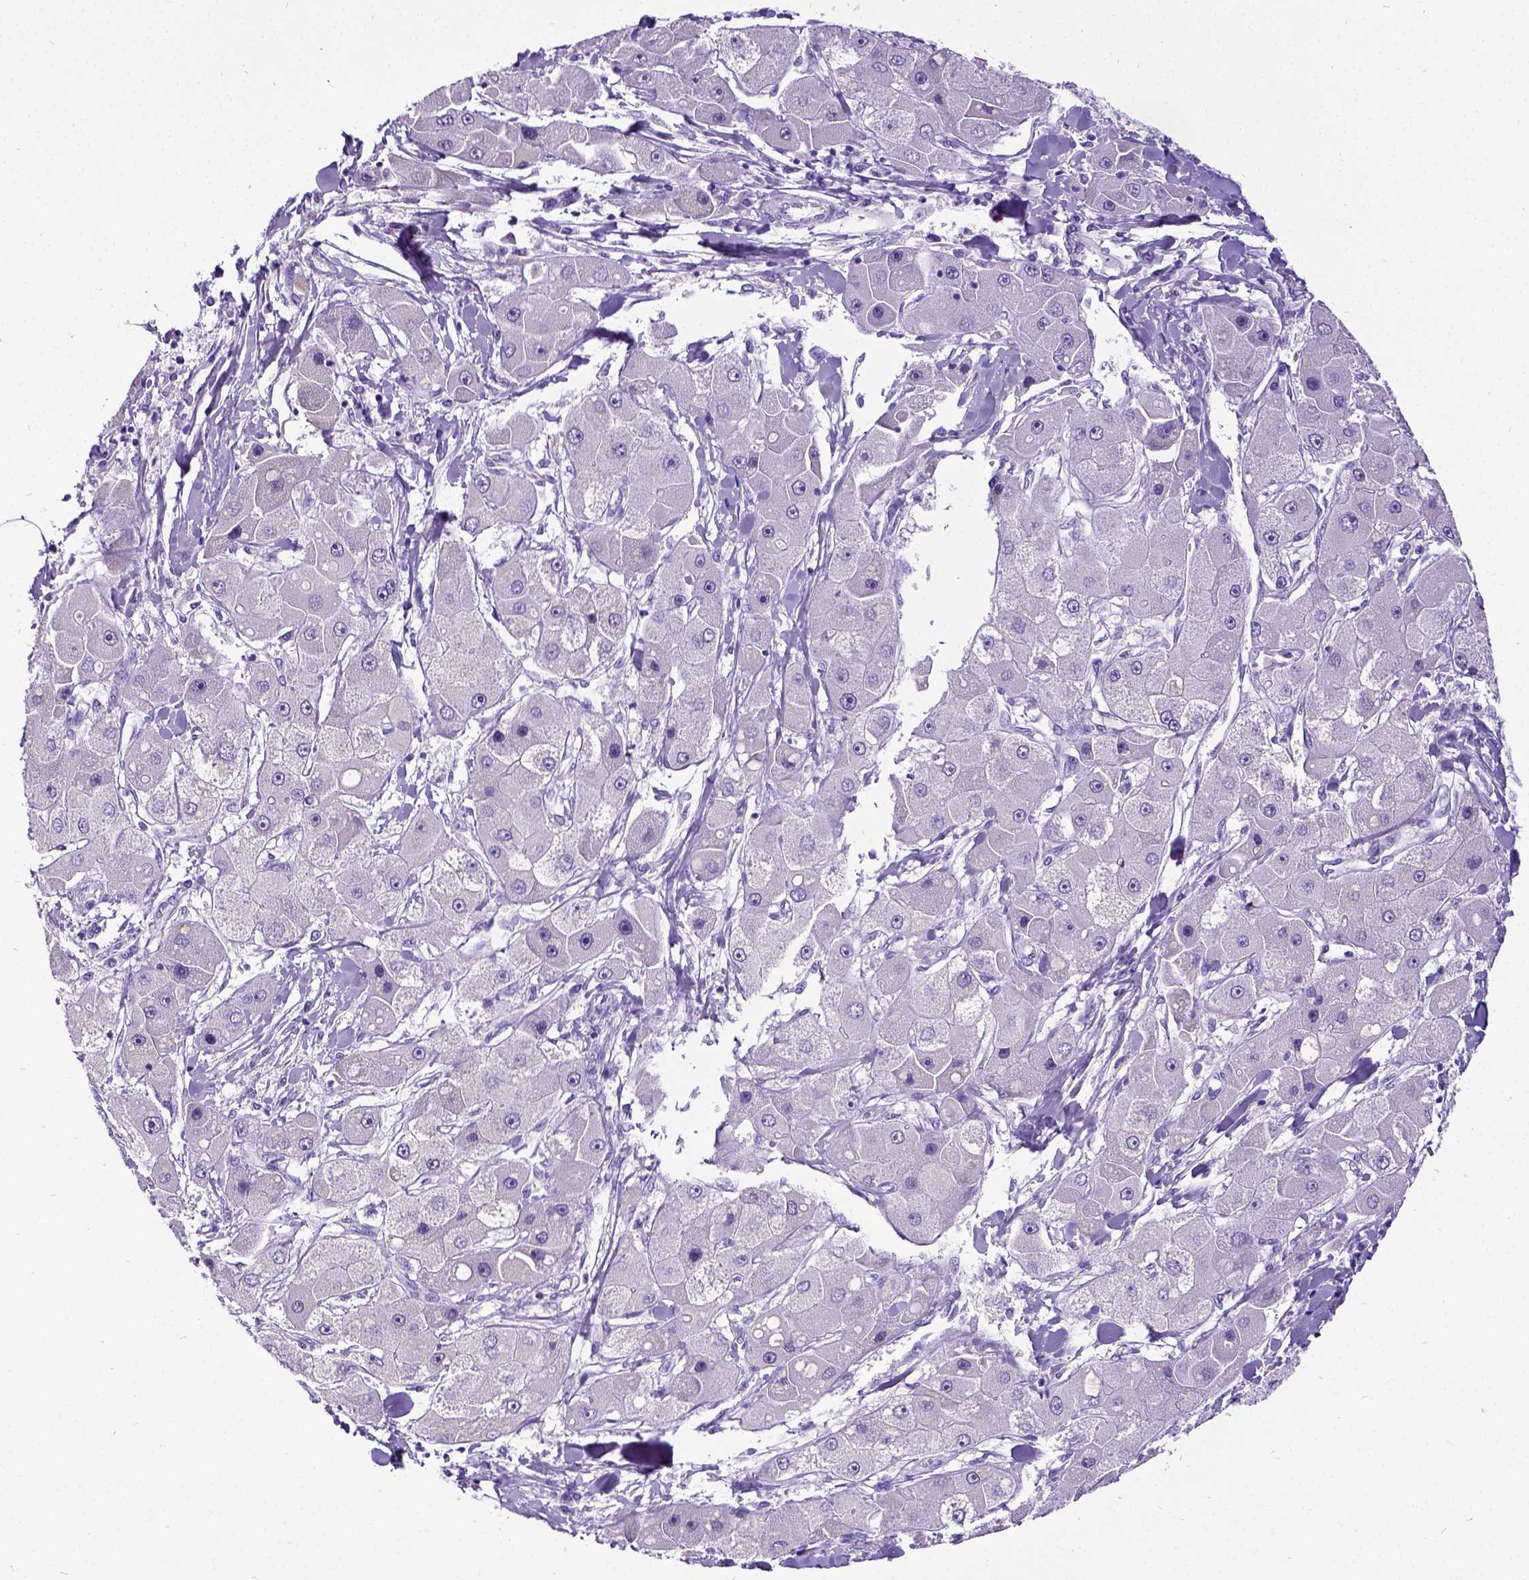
{"staining": {"intensity": "negative", "quantity": "none", "location": "none"}, "tissue": "liver cancer", "cell_type": "Tumor cells", "image_type": "cancer", "snomed": [{"axis": "morphology", "description": "Carcinoma, Hepatocellular, NOS"}, {"axis": "topography", "description": "Liver"}], "caption": "Micrograph shows no significant protein expression in tumor cells of liver cancer (hepatocellular carcinoma).", "gene": "SATB2", "patient": {"sex": "male", "age": 24}}